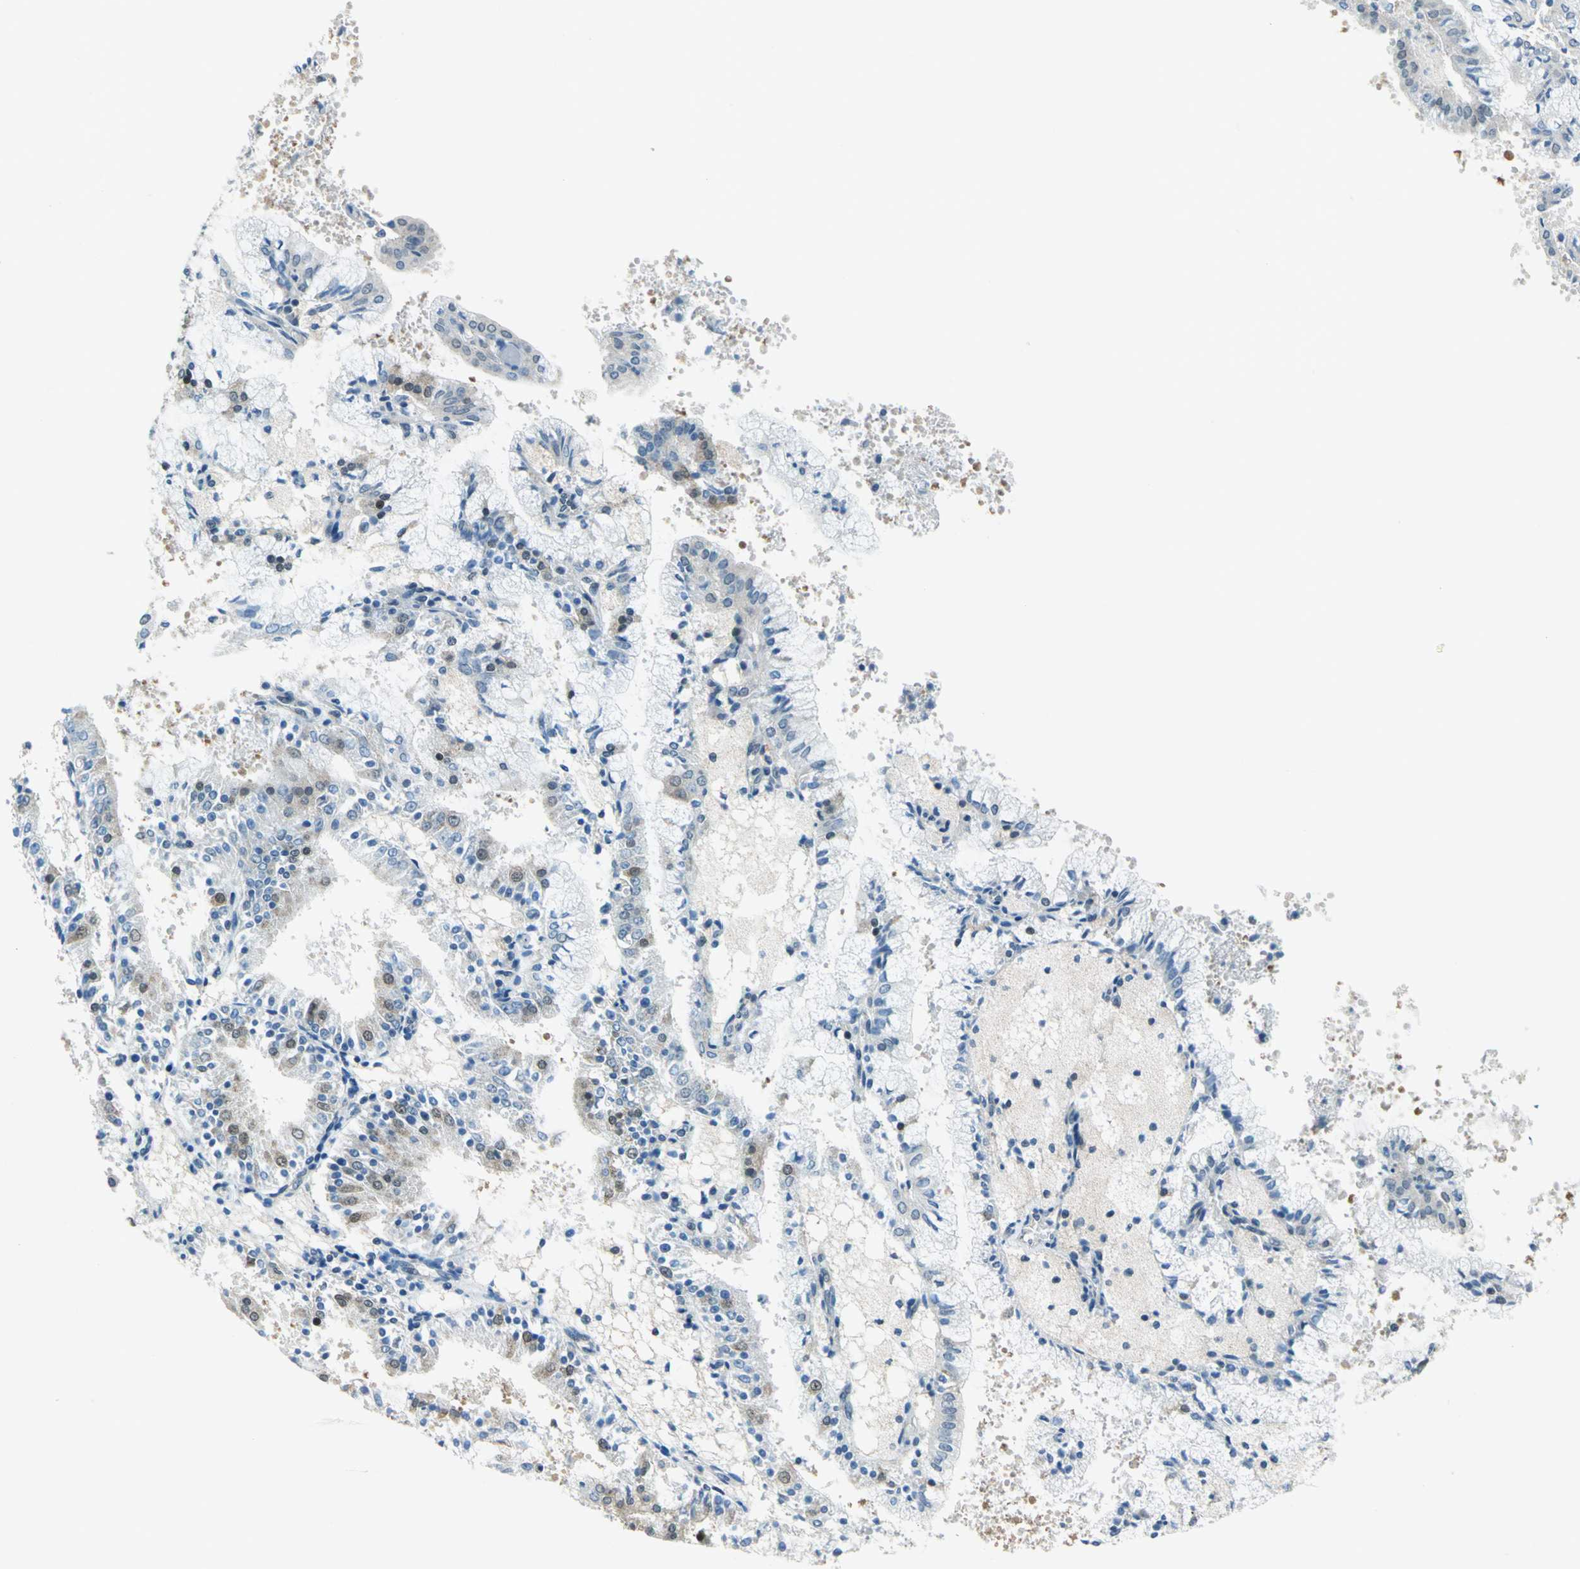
{"staining": {"intensity": "negative", "quantity": "none", "location": "none"}, "tissue": "endometrial cancer", "cell_type": "Tumor cells", "image_type": "cancer", "snomed": [{"axis": "morphology", "description": "Adenocarcinoma, NOS"}, {"axis": "topography", "description": "Endometrium"}], "caption": "Tumor cells are negative for protein expression in human endometrial adenocarcinoma.", "gene": "PIN1", "patient": {"sex": "female", "age": 63}}